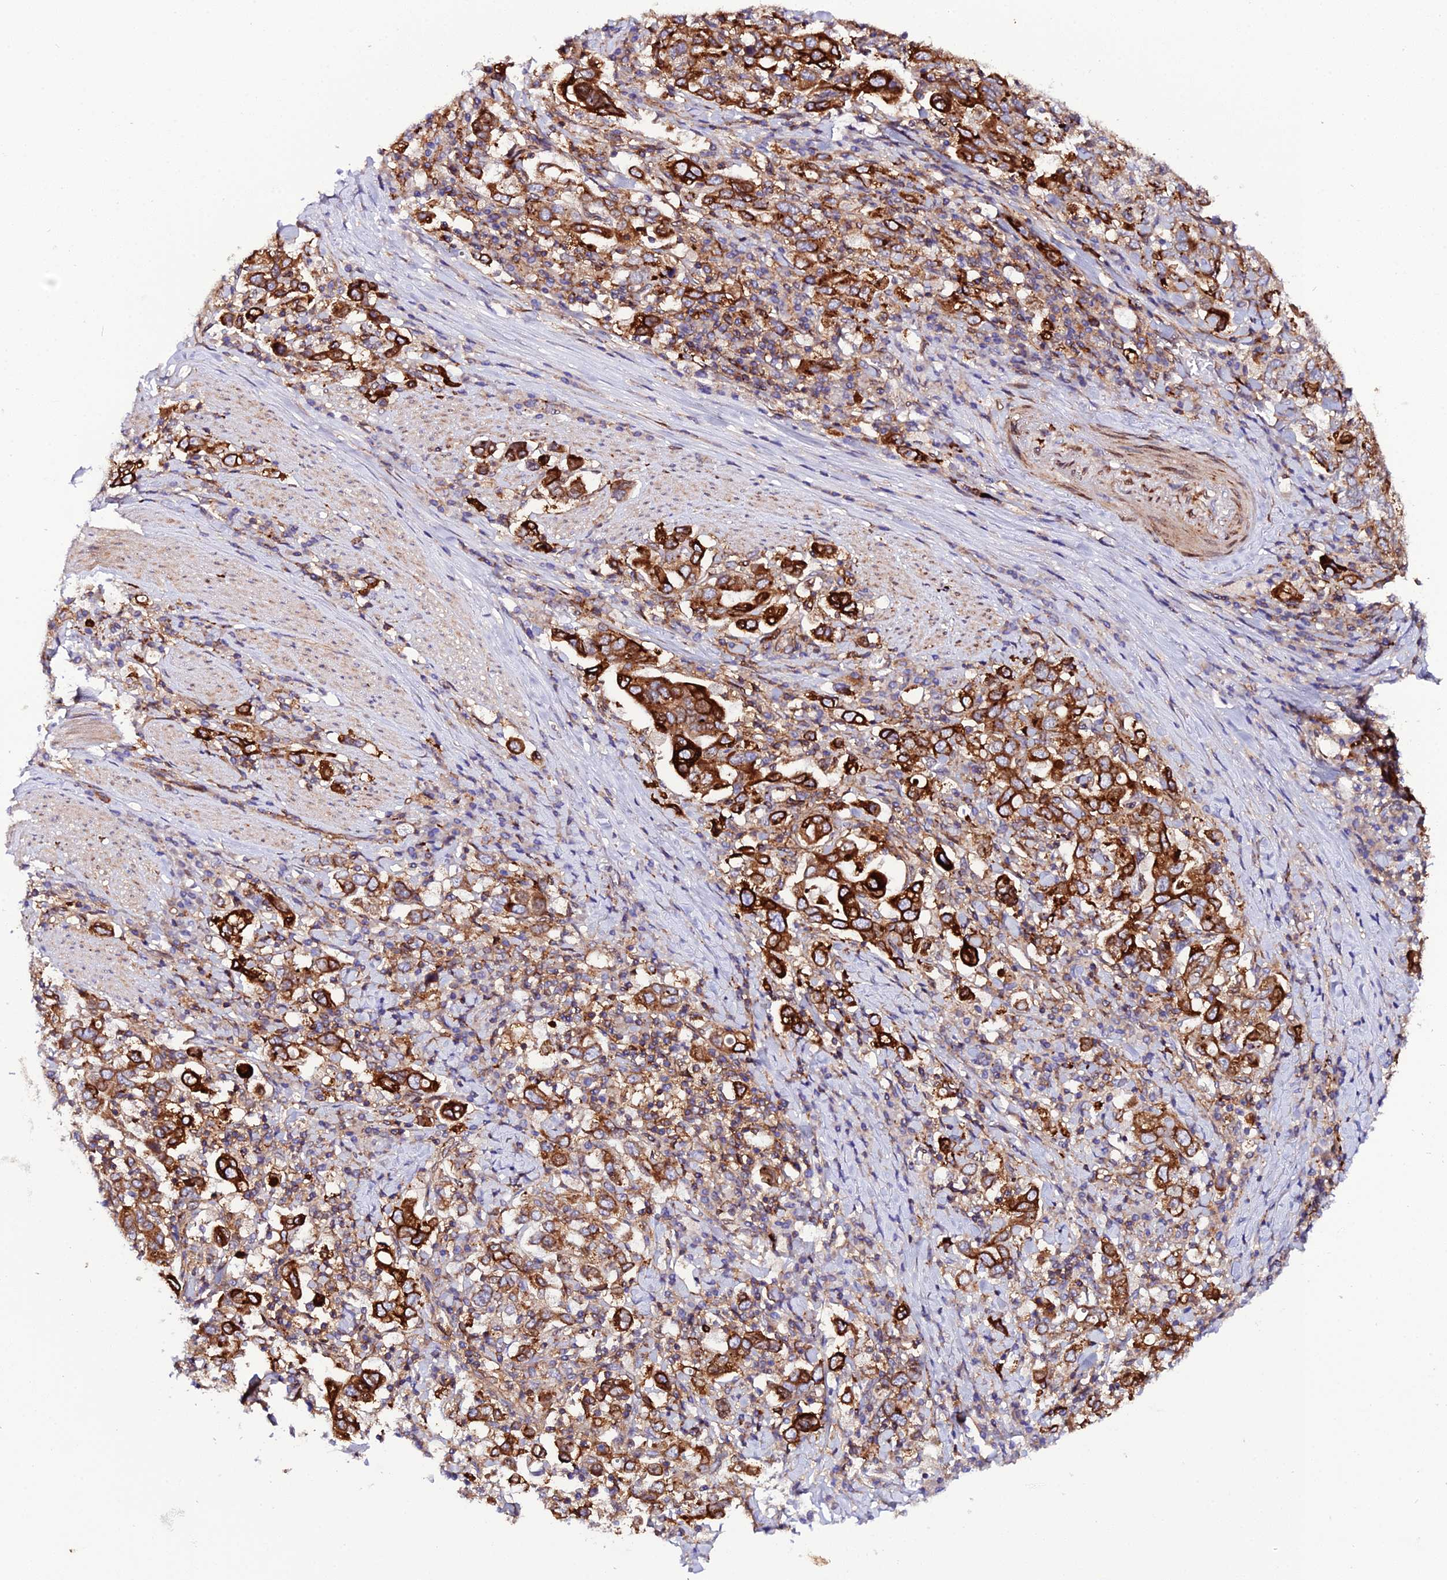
{"staining": {"intensity": "strong", "quantity": "25%-75%", "location": "cytoplasmic/membranous"}, "tissue": "stomach cancer", "cell_type": "Tumor cells", "image_type": "cancer", "snomed": [{"axis": "morphology", "description": "Adenocarcinoma, NOS"}, {"axis": "topography", "description": "Stomach, upper"}], "caption": "Immunohistochemical staining of human stomach adenocarcinoma shows high levels of strong cytoplasmic/membranous positivity in about 25%-75% of tumor cells. Immunohistochemistry (ihc) stains the protein of interest in brown and the nuclei are stained blue.", "gene": "TRPV2", "patient": {"sex": "male", "age": 62}}